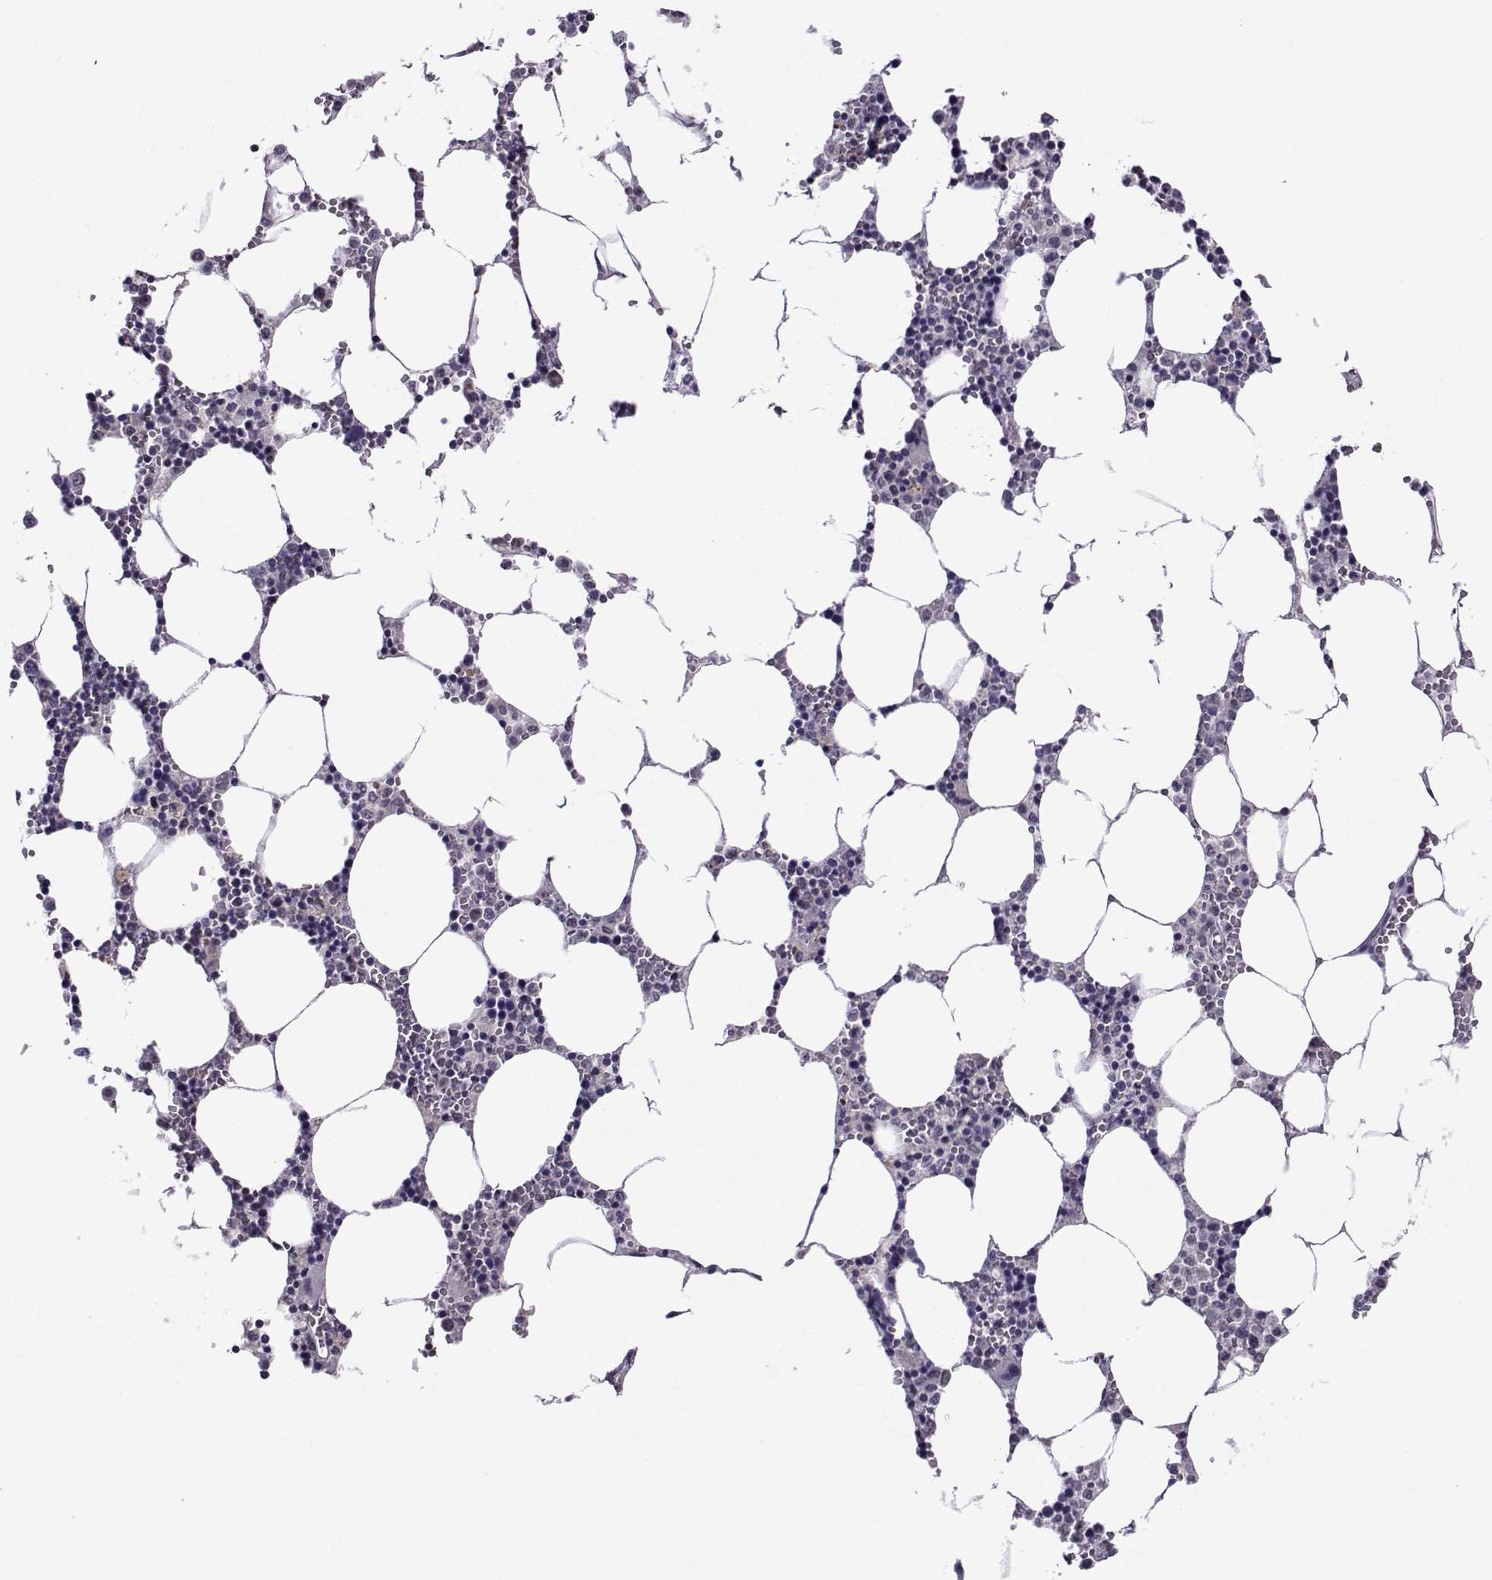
{"staining": {"intensity": "negative", "quantity": "none", "location": "none"}, "tissue": "bone marrow", "cell_type": "Hematopoietic cells", "image_type": "normal", "snomed": [{"axis": "morphology", "description": "Normal tissue, NOS"}, {"axis": "topography", "description": "Bone marrow"}], "caption": "Immunohistochemical staining of benign human bone marrow exhibits no significant positivity in hematopoietic cells. (Stains: DAB (3,3'-diaminobenzidine) immunohistochemistry with hematoxylin counter stain, Microscopy: brightfield microscopy at high magnification).", "gene": "DDX20", "patient": {"sex": "female", "age": 64}}